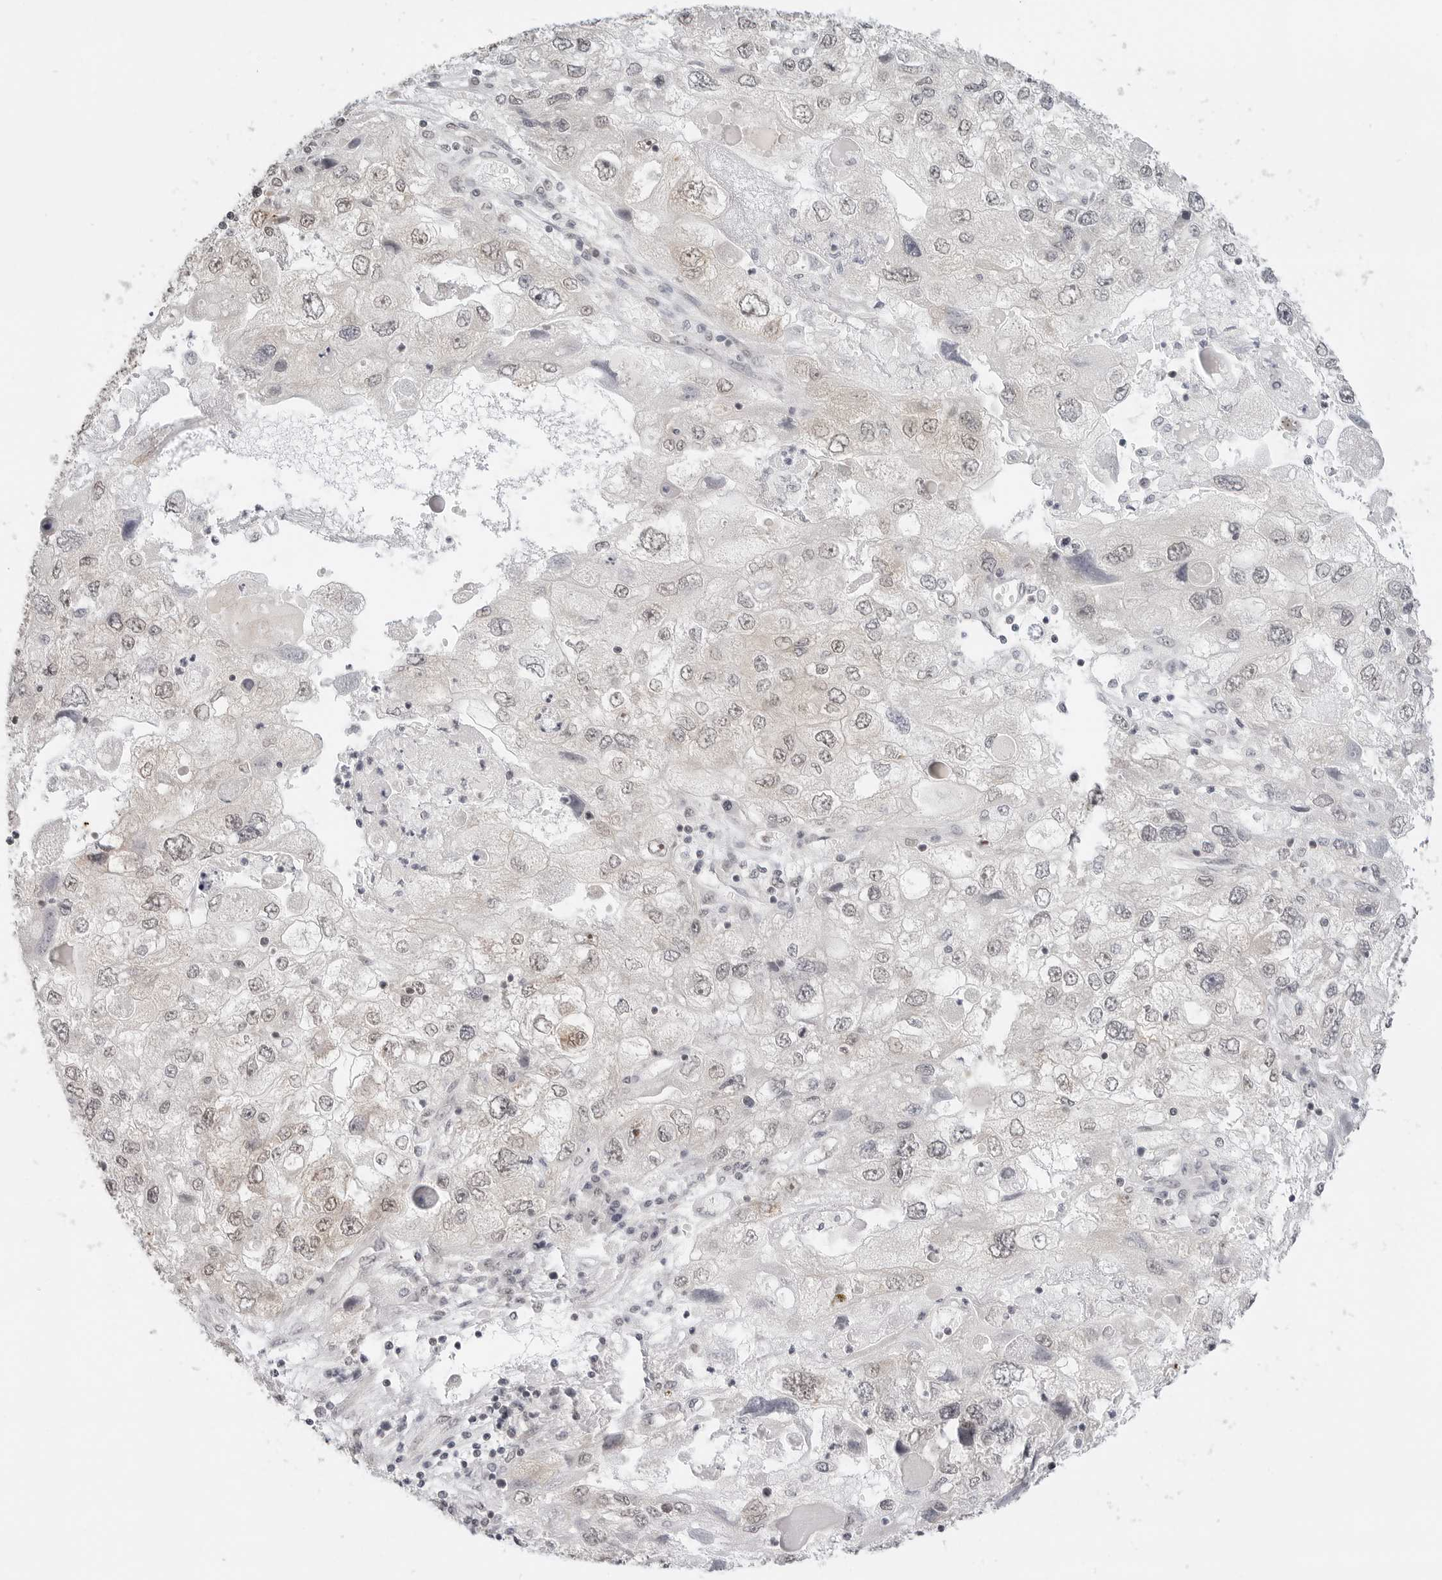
{"staining": {"intensity": "moderate", "quantity": "<25%", "location": "cytoplasmic/membranous,nuclear"}, "tissue": "endometrial cancer", "cell_type": "Tumor cells", "image_type": "cancer", "snomed": [{"axis": "morphology", "description": "Adenocarcinoma, NOS"}, {"axis": "topography", "description": "Endometrium"}], "caption": "Adenocarcinoma (endometrial) stained for a protein displays moderate cytoplasmic/membranous and nuclear positivity in tumor cells. (DAB (3,3'-diaminobenzidine) IHC with brightfield microscopy, high magnification).", "gene": "METAP1", "patient": {"sex": "female", "age": 49}}